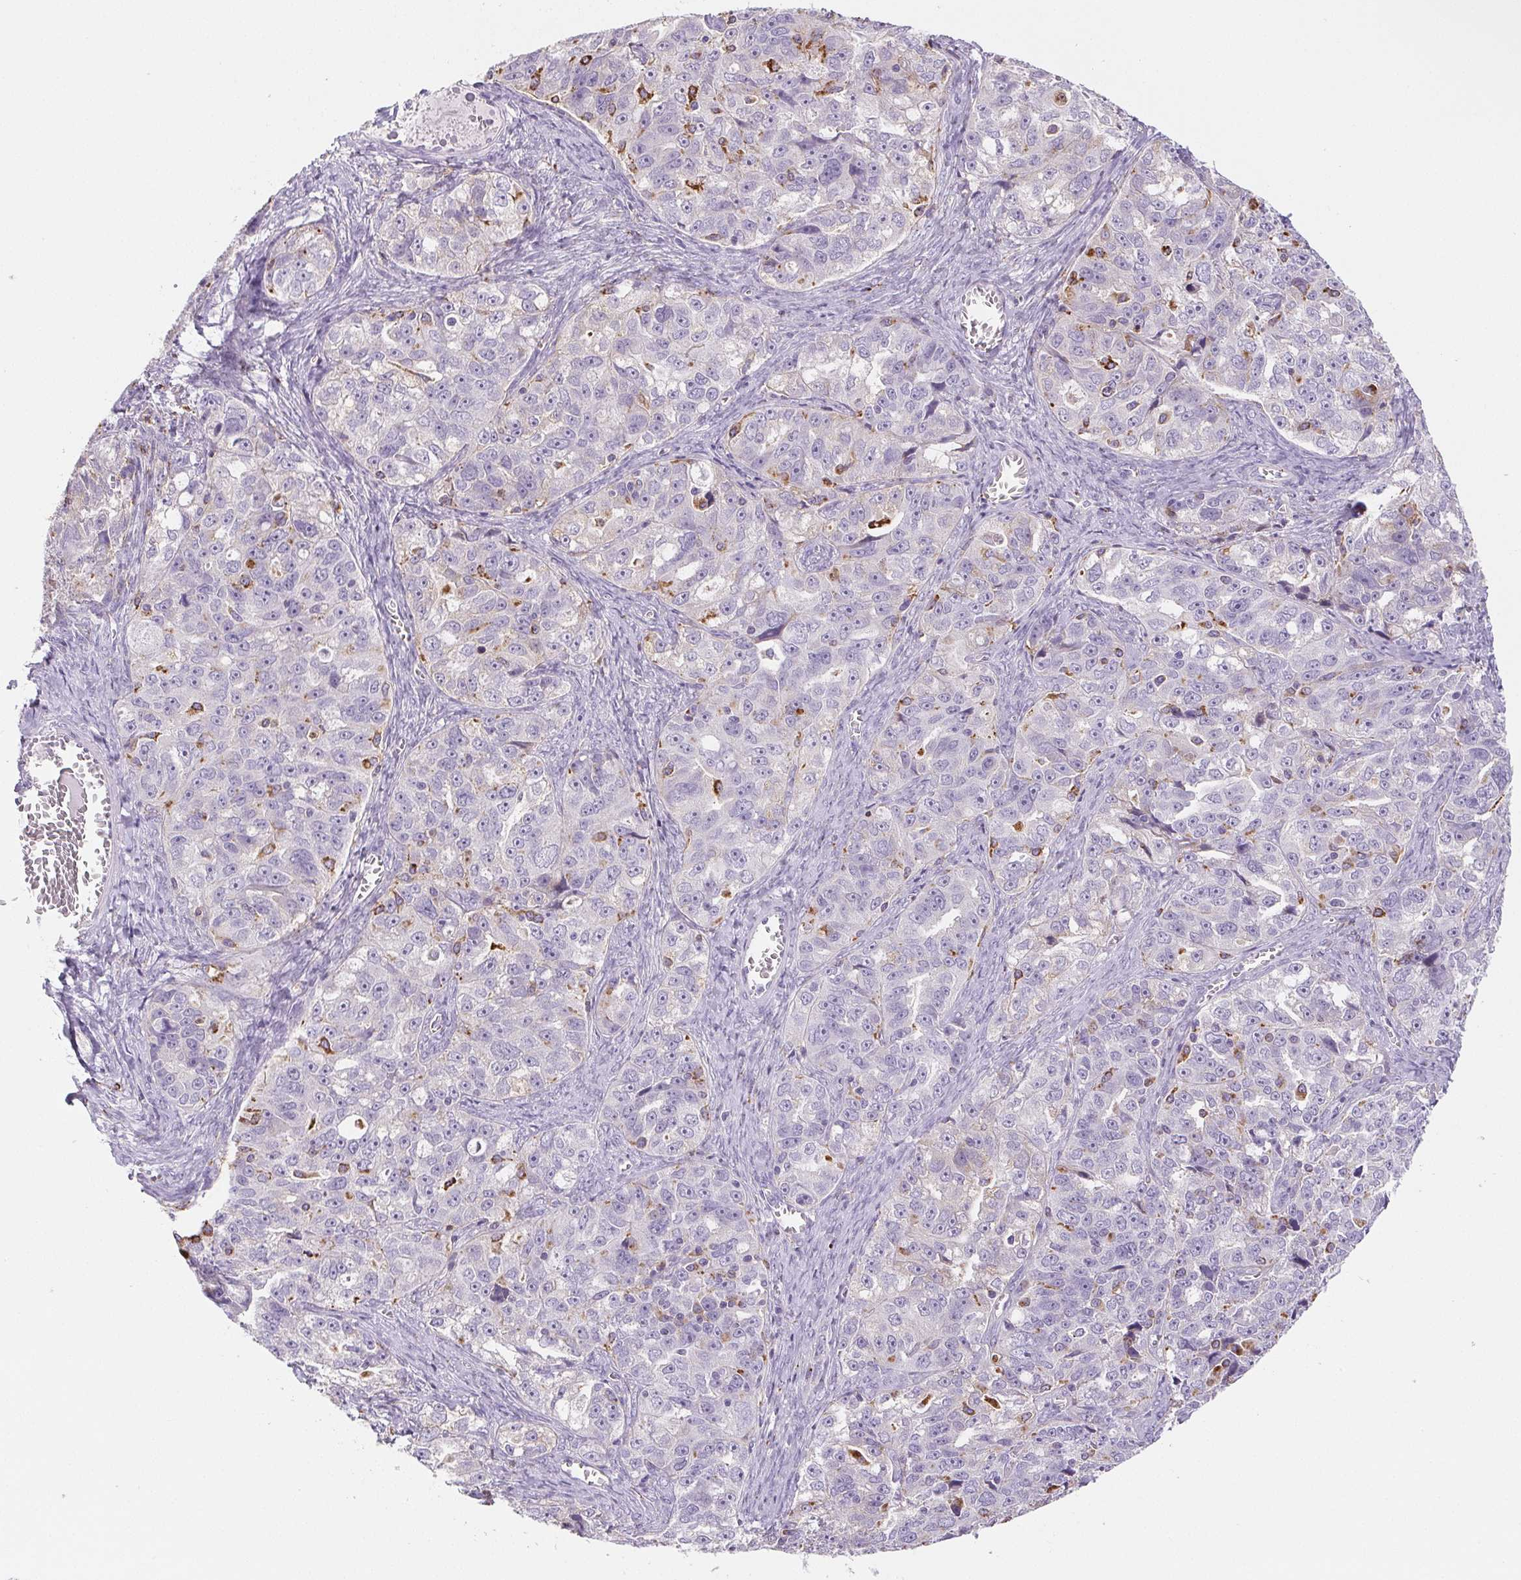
{"staining": {"intensity": "negative", "quantity": "none", "location": "none"}, "tissue": "ovarian cancer", "cell_type": "Tumor cells", "image_type": "cancer", "snomed": [{"axis": "morphology", "description": "Cystadenocarcinoma, serous, NOS"}, {"axis": "topography", "description": "Ovary"}], "caption": "Immunohistochemistry (IHC) of ovarian serous cystadenocarcinoma displays no expression in tumor cells.", "gene": "LIPA", "patient": {"sex": "female", "age": 51}}